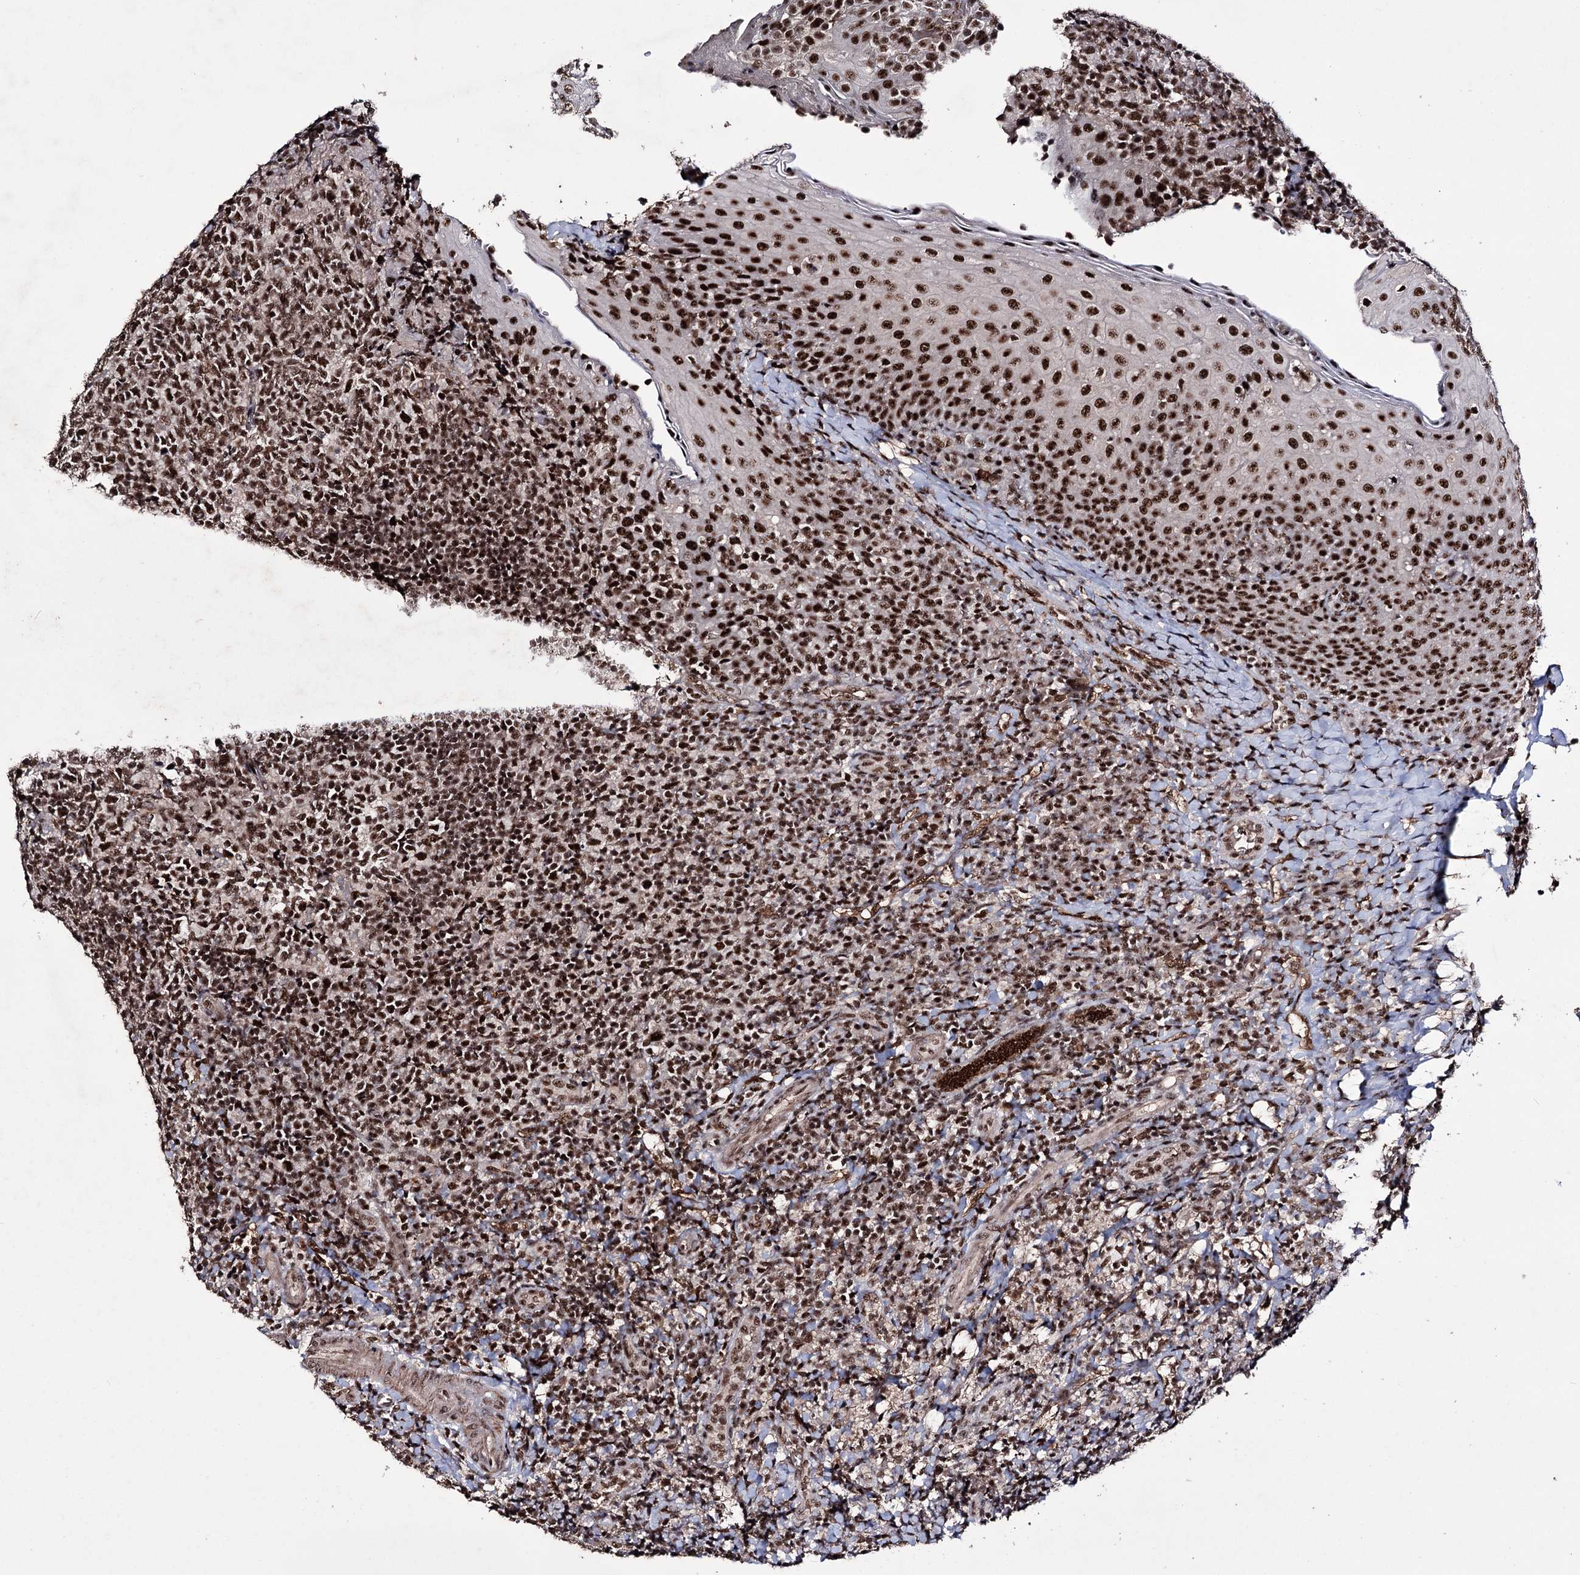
{"staining": {"intensity": "moderate", "quantity": ">75%", "location": "nuclear"}, "tissue": "tonsil", "cell_type": "Germinal center cells", "image_type": "normal", "snomed": [{"axis": "morphology", "description": "Normal tissue, NOS"}, {"axis": "topography", "description": "Tonsil"}], "caption": "Moderate nuclear protein staining is seen in about >75% of germinal center cells in tonsil. The protein of interest is stained brown, and the nuclei are stained in blue (DAB IHC with brightfield microscopy, high magnification).", "gene": "PRPF40A", "patient": {"sex": "female", "age": 19}}